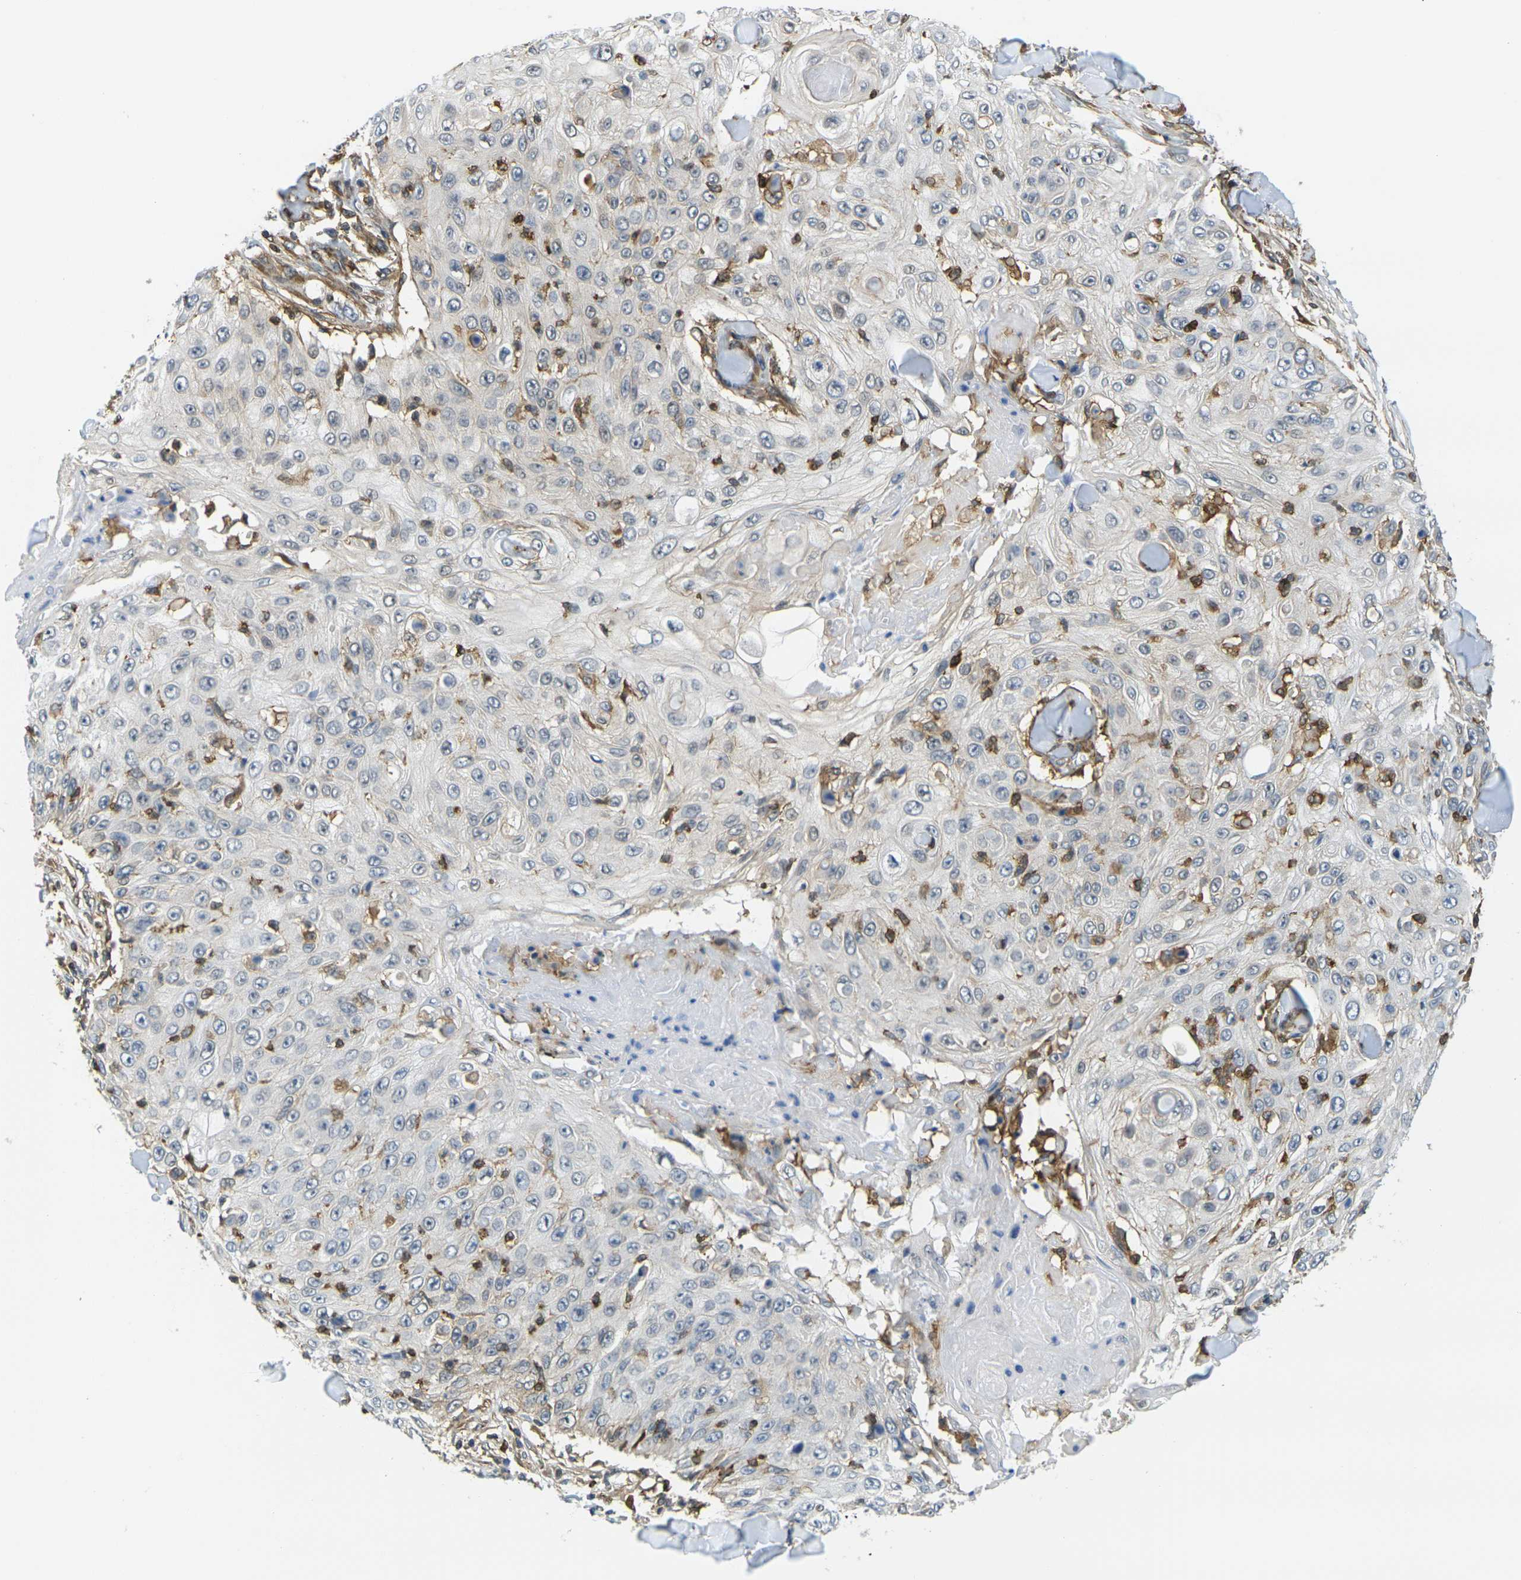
{"staining": {"intensity": "weak", "quantity": "25%-75%", "location": "cytoplasmic/membranous"}, "tissue": "skin cancer", "cell_type": "Tumor cells", "image_type": "cancer", "snomed": [{"axis": "morphology", "description": "Squamous cell carcinoma, NOS"}, {"axis": "topography", "description": "Skin"}], "caption": "Skin squamous cell carcinoma was stained to show a protein in brown. There is low levels of weak cytoplasmic/membranous expression in about 25%-75% of tumor cells.", "gene": "LASP1", "patient": {"sex": "male", "age": 86}}